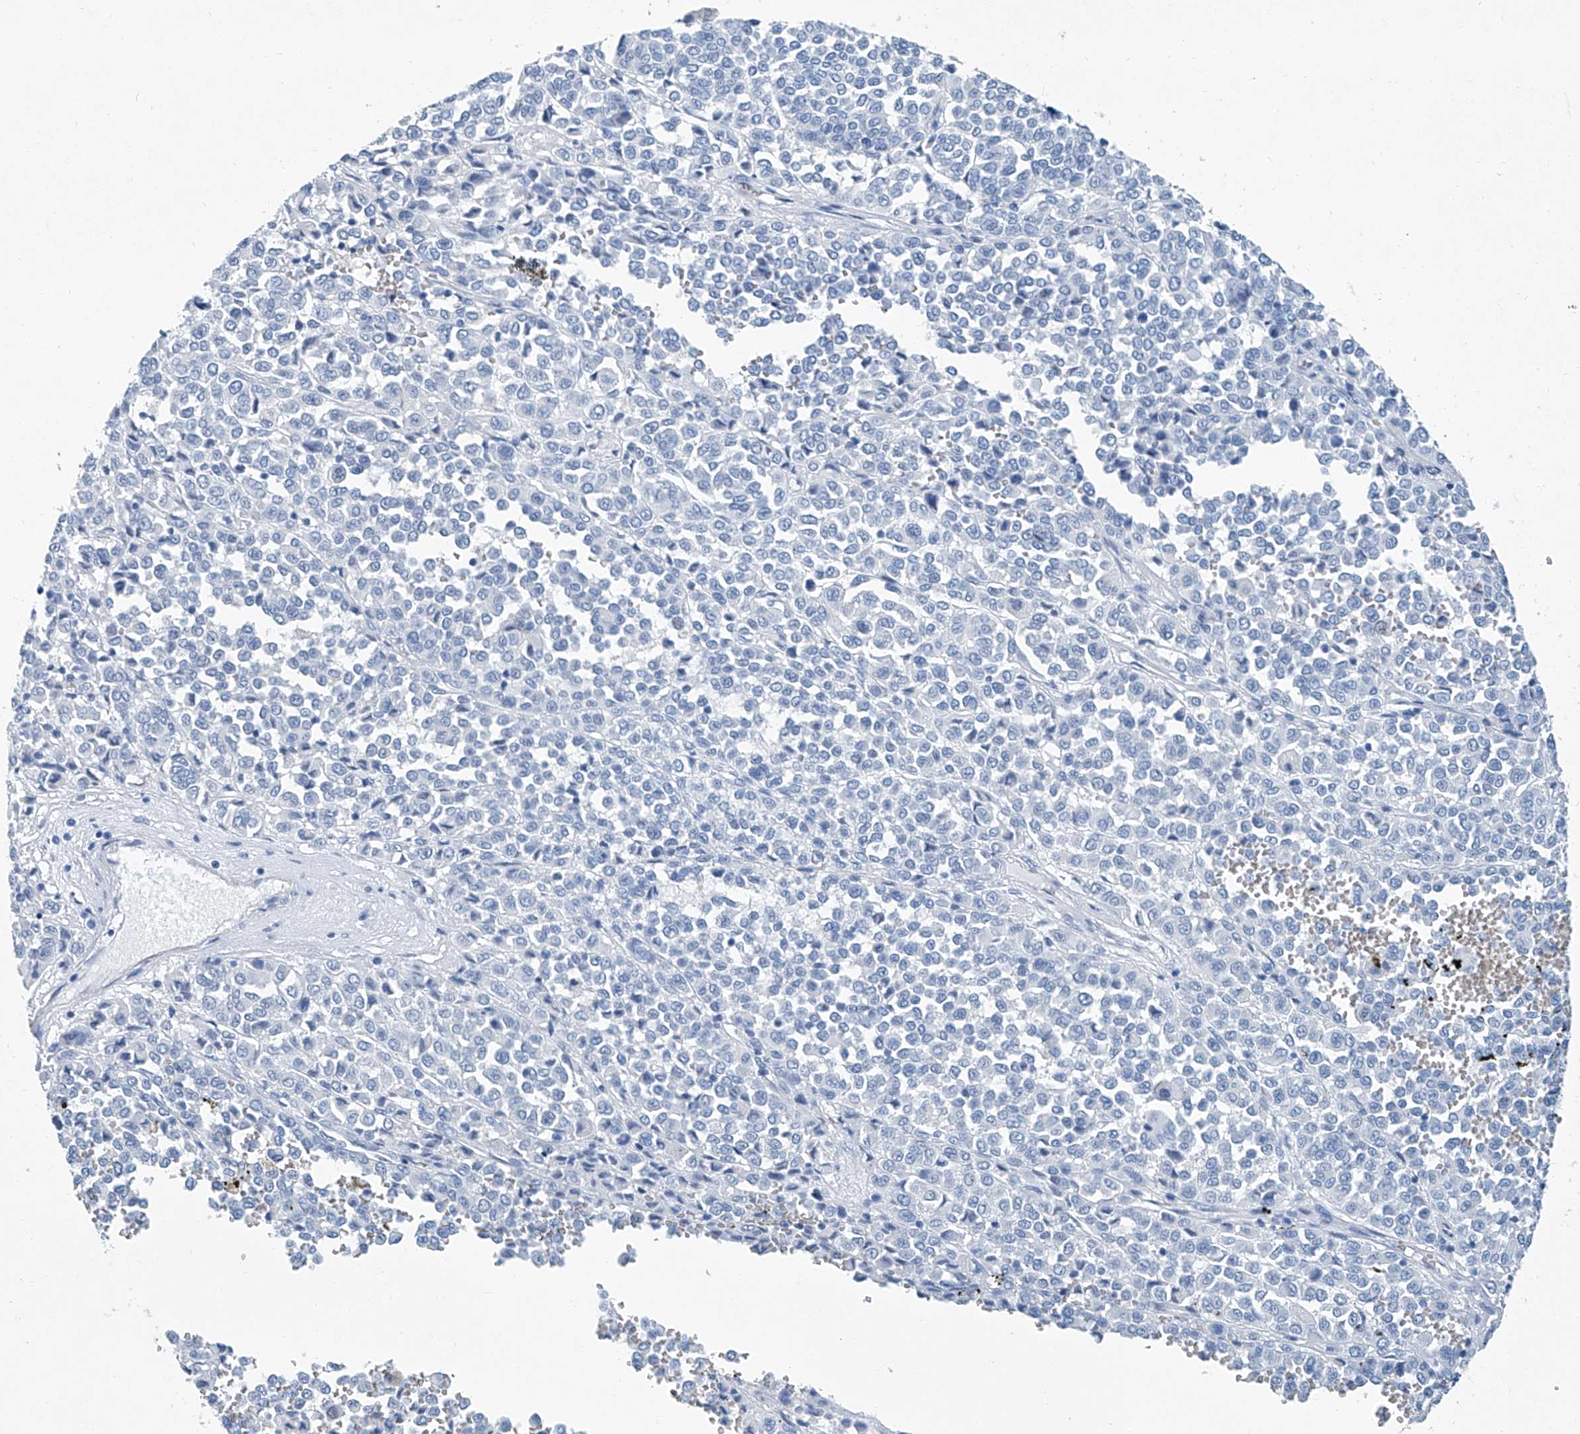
{"staining": {"intensity": "negative", "quantity": "none", "location": "none"}, "tissue": "melanoma", "cell_type": "Tumor cells", "image_type": "cancer", "snomed": [{"axis": "morphology", "description": "Malignant melanoma, Metastatic site"}, {"axis": "topography", "description": "Pancreas"}], "caption": "Histopathology image shows no significant protein expression in tumor cells of malignant melanoma (metastatic site).", "gene": "CYP2A7", "patient": {"sex": "female", "age": 30}}